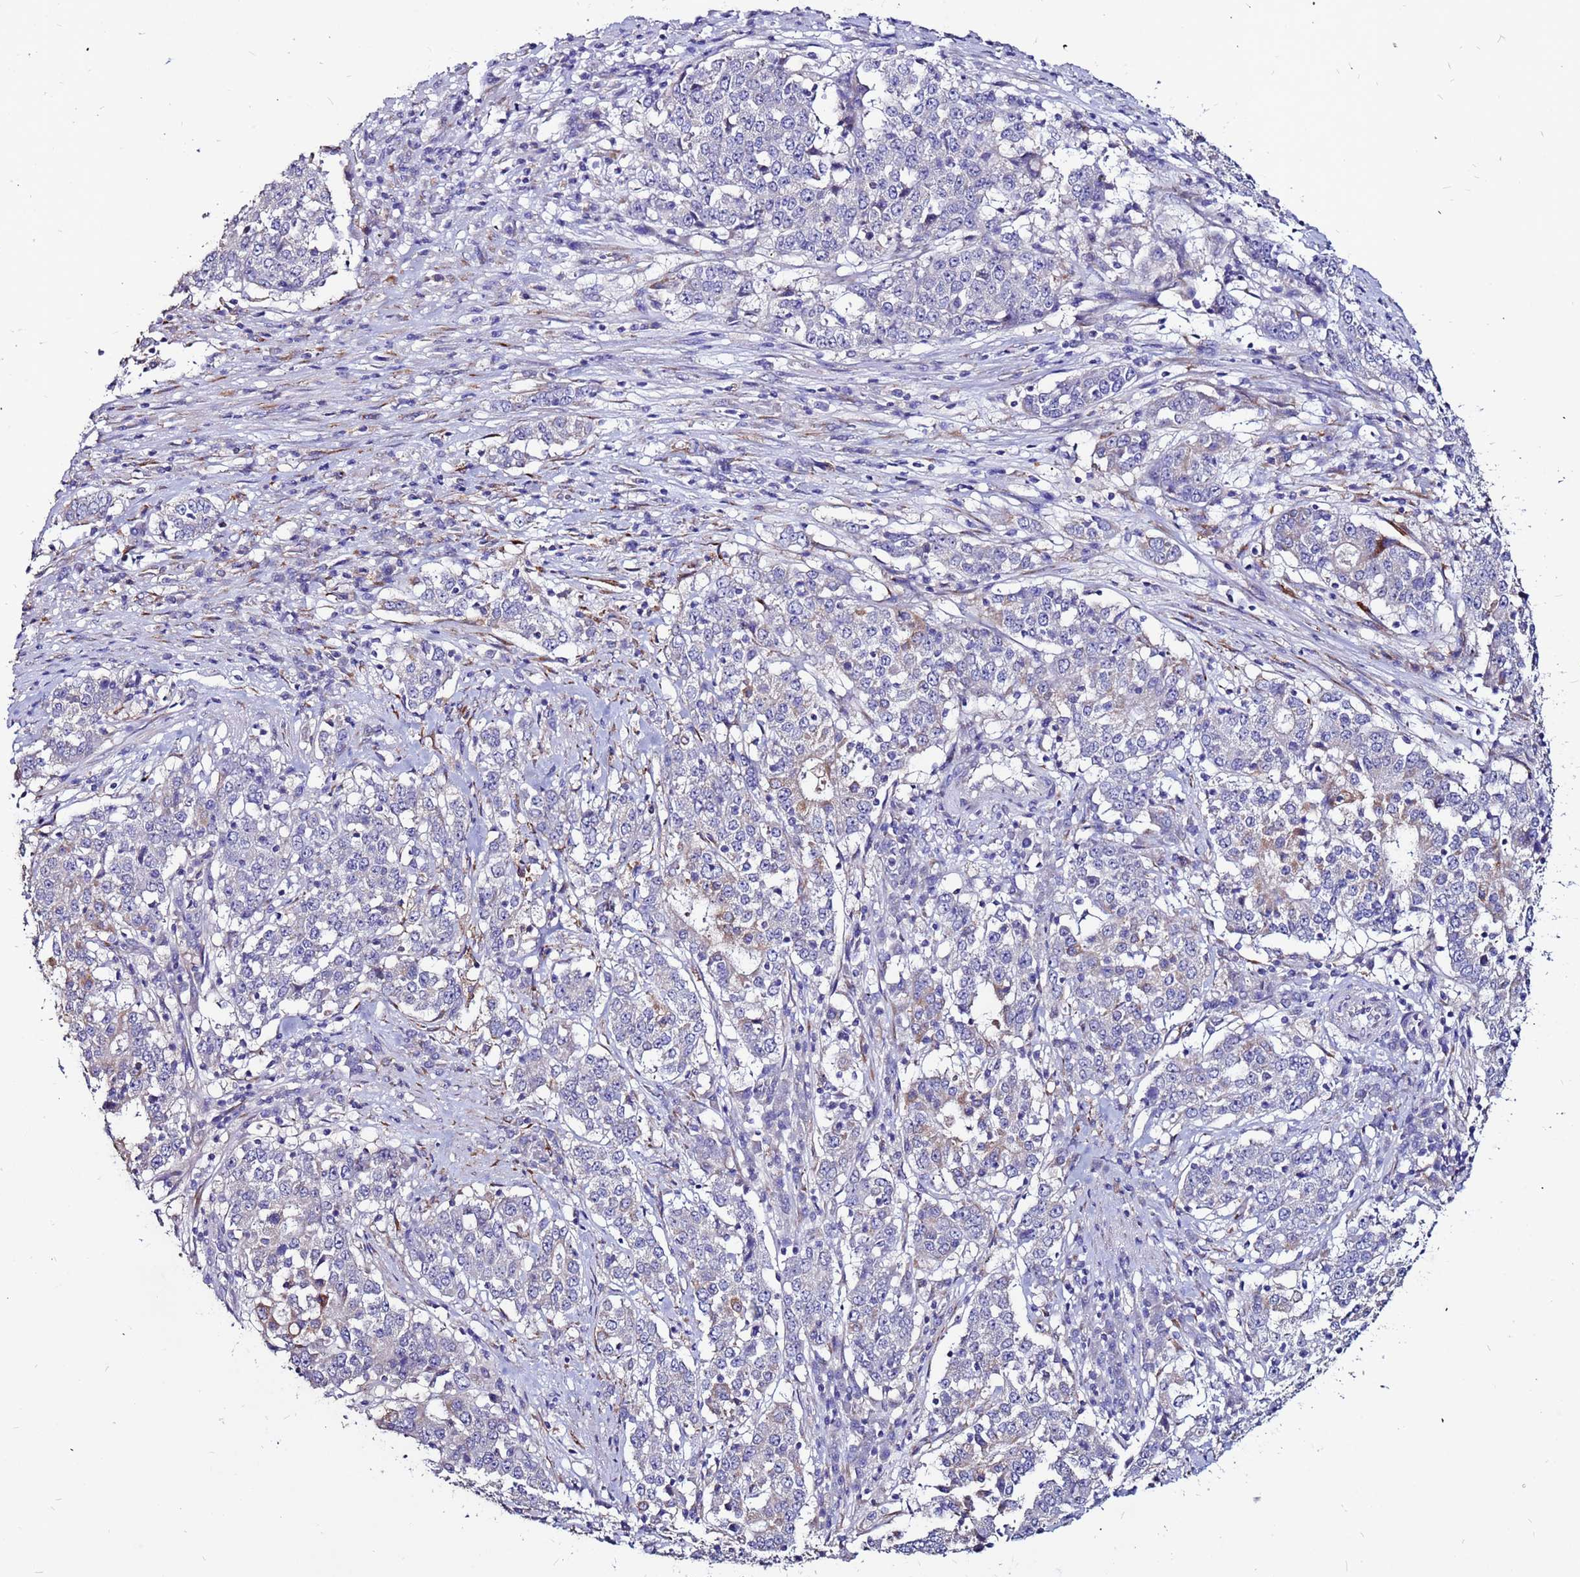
{"staining": {"intensity": "weak", "quantity": "<25%", "location": "cytoplasmic/membranous"}, "tissue": "stomach cancer", "cell_type": "Tumor cells", "image_type": "cancer", "snomed": [{"axis": "morphology", "description": "Adenocarcinoma, NOS"}, {"axis": "topography", "description": "Stomach"}], "caption": "This is a photomicrograph of immunohistochemistry staining of stomach adenocarcinoma, which shows no expression in tumor cells.", "gene": "SLC44A3", "patient": {"sex": "male", "age": 59}}